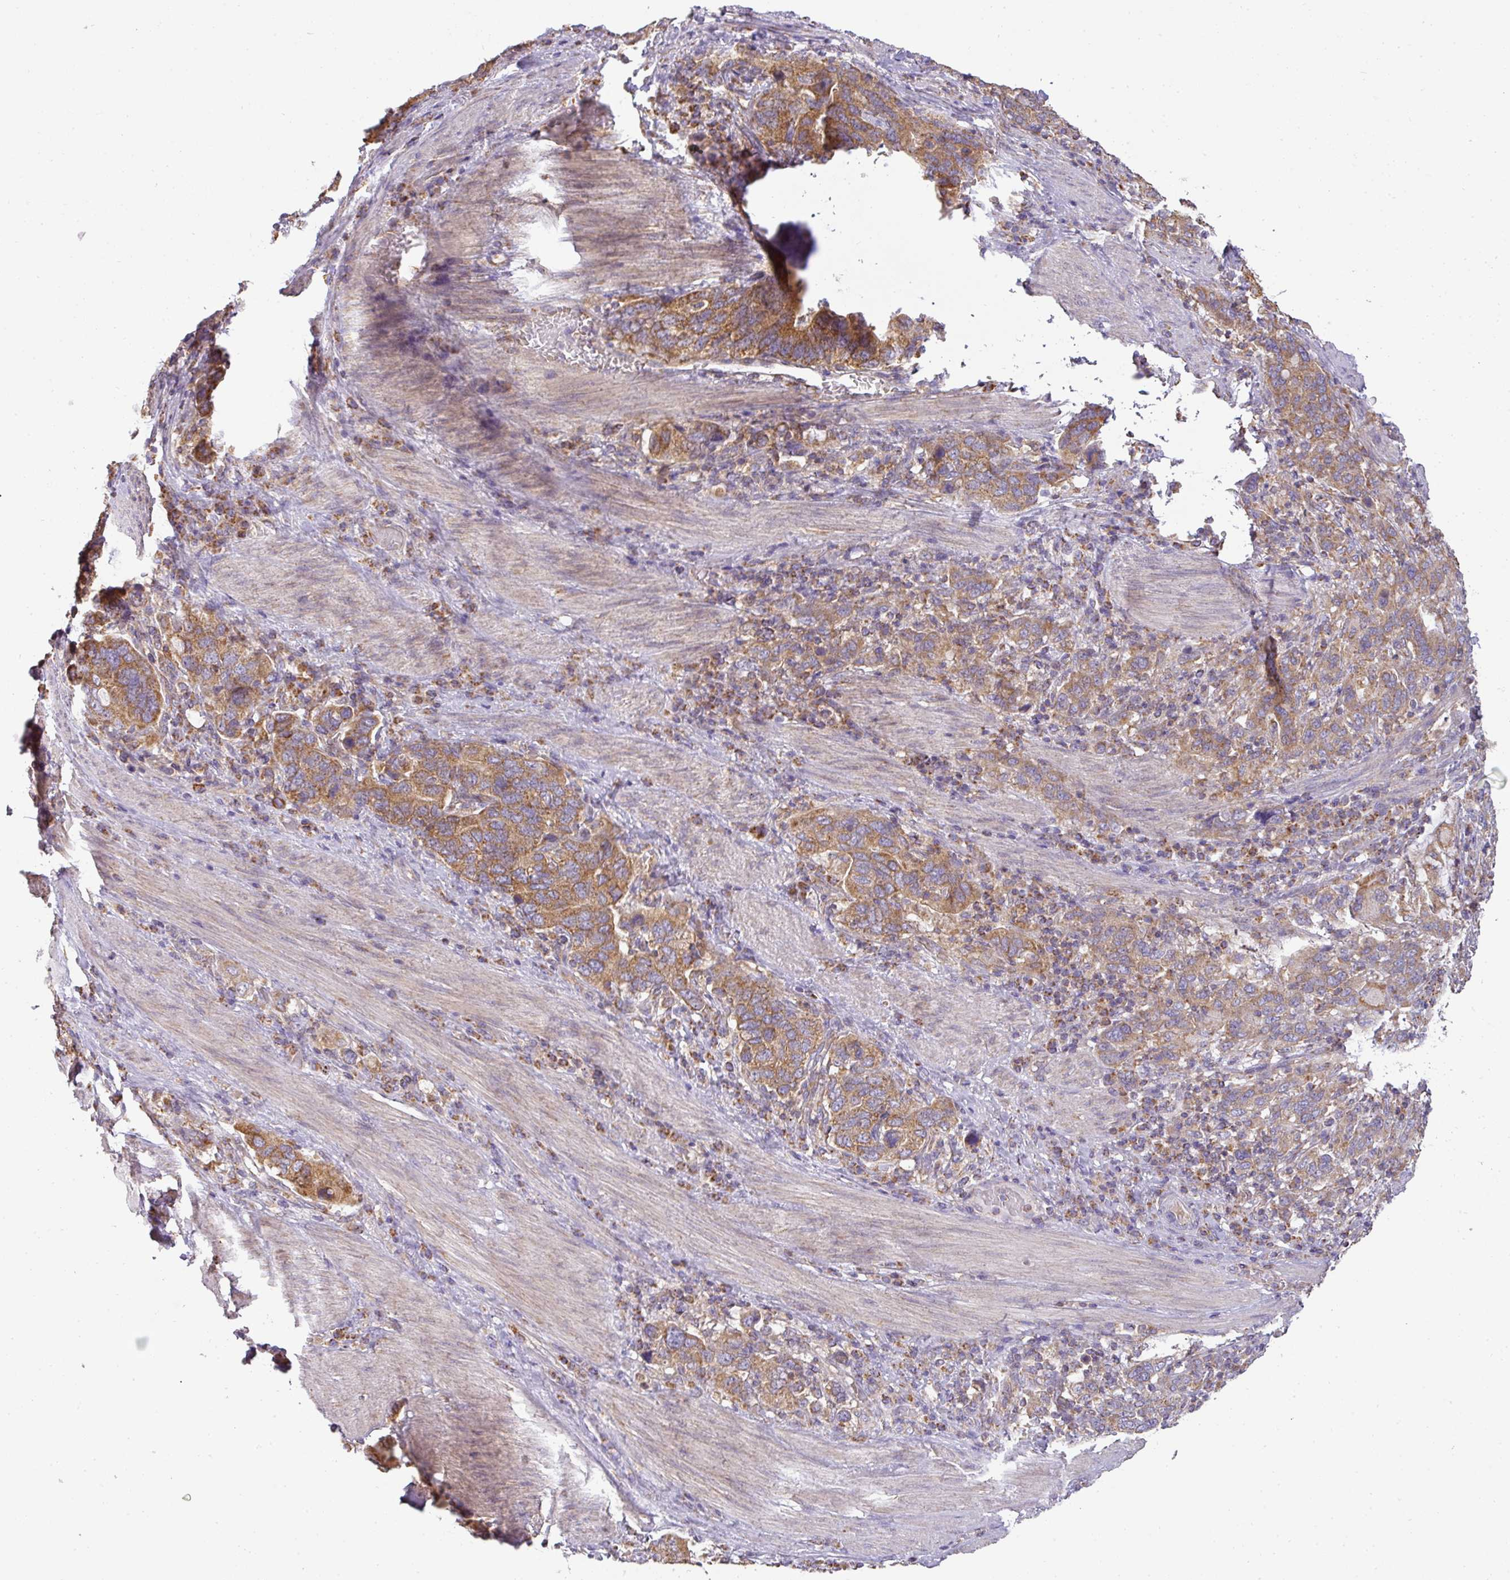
{"staining": {"intensity": "moderate", "quantity": ">75%", "location": "cytoplasmic/membranous"}, "tissue": "stomach cancer", "cell_type": "Tumor cells", "image_type": "cancer", "snomed": [{"axis": "morphology", "description": "Adenocarcinoma, NOS"}, {"axis": "topography", "description": "Stomach, upper"}, {"axis": "topography", "description": "Stomach"}], "caption": "Stomach cancer (adenocarcinoma) was stained to show a protein in brown. There is medium levels of moderate cytoplasmic/membranous positivity in approximately >75% of tumor cells. The protein is stained brown, and the nuclei are stained in blue (DAB (3,3'-diaminobenzidine) IHC with brightfield microscopy, high magnification).", "gene": "ZNF211", "patient": {"sex": "male", "age": 62}}